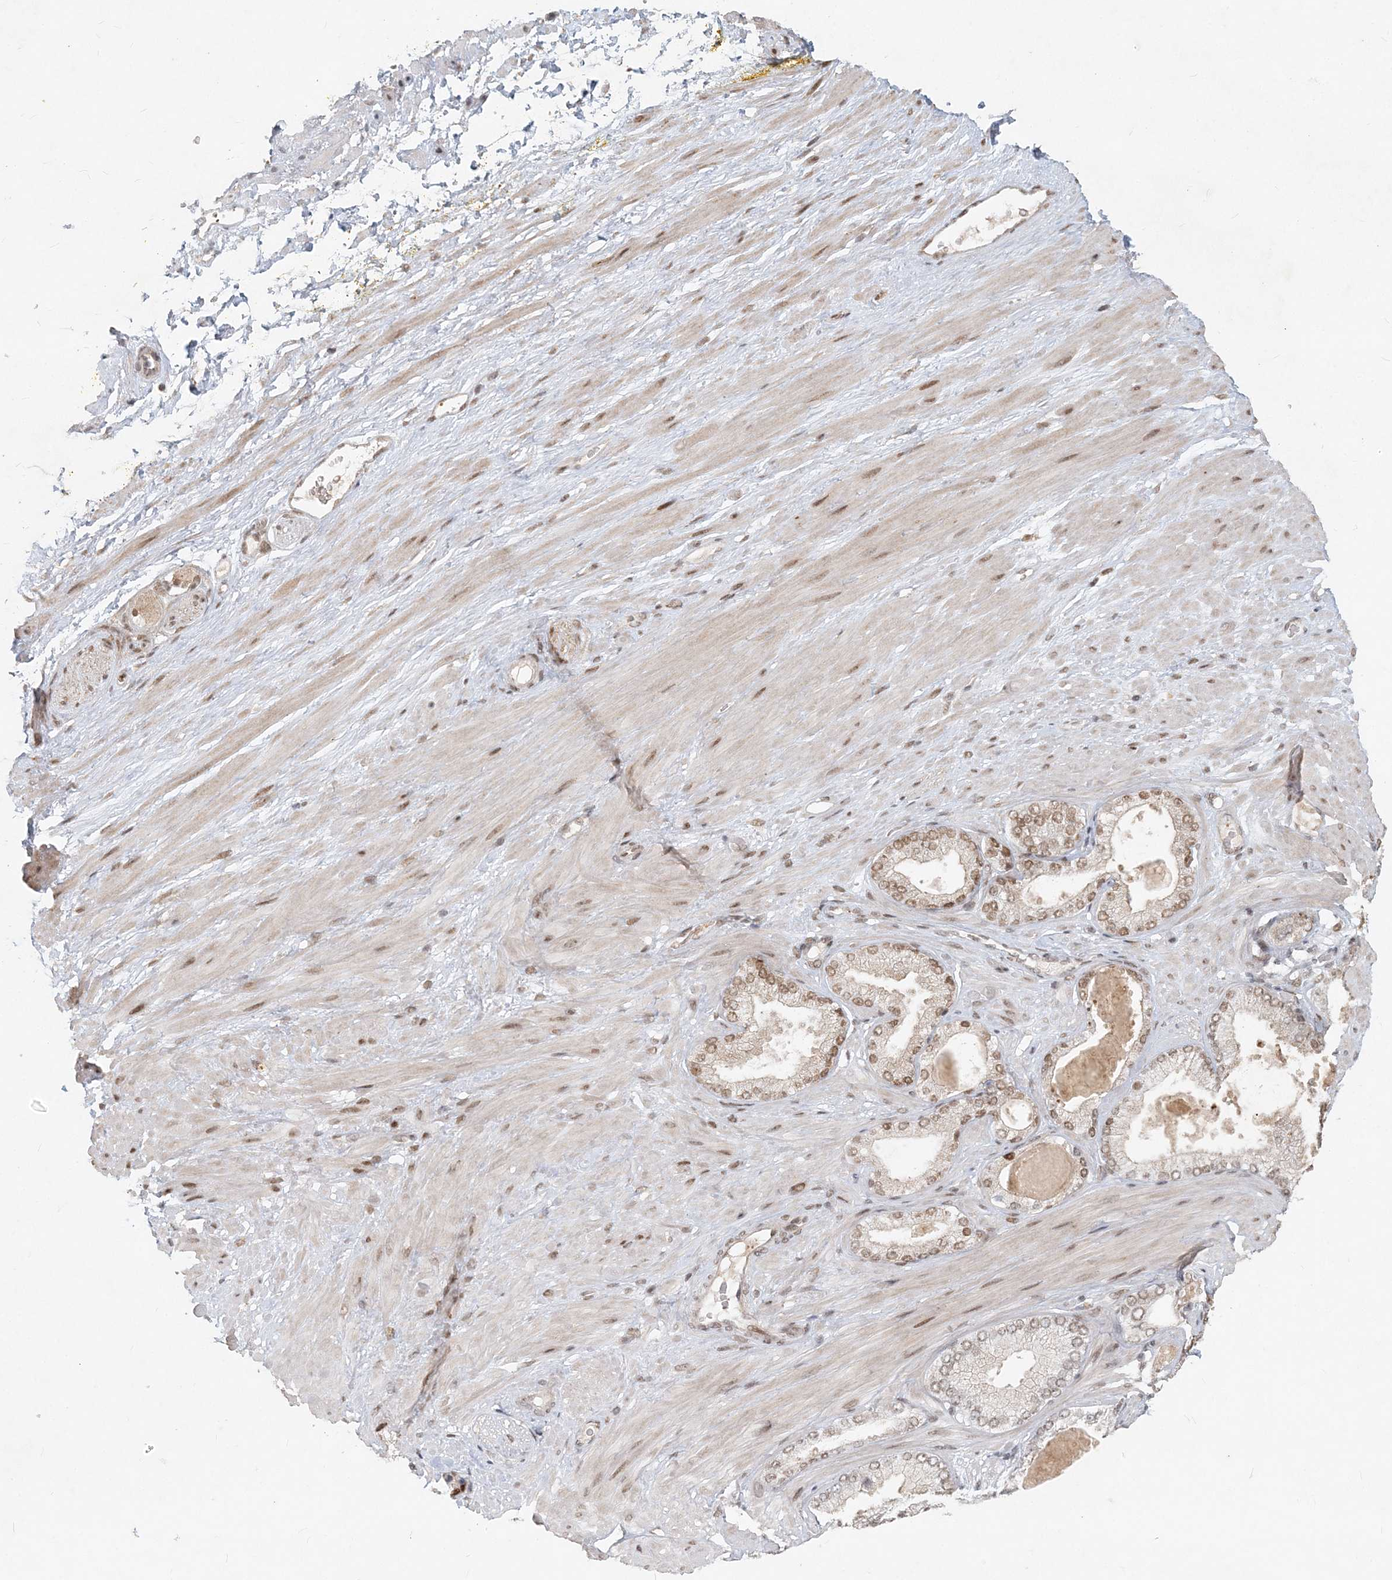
{"staining": {"intensity": "moderate", "quantity": "25%-75%", "location": "nuclear"}, "tissue": "adipose tissue", "cell_type": "Adipocytes", "image_type": "normal", "snomed": [{"axis": "morphology", "description": "Normal tissue, NOS"}, {"axis": "morphology", "description": "Adenocarcinoma, Low grade"}, {"axis": "topography", "description": "Prostate"}, {"axis": "topography", "description": "Peripheral nerve tissue"}], "caption": "Moderate nuclear protein staining is present in approximately 25%-75% of adipocytes in adipose tissue. (Stains: DAB in brown, nuclei in blue, Microscopy: brightfield microscopy at high magnification).", "gene": "BAZ1B", "patient": {"sex": "male", "age": 63}}